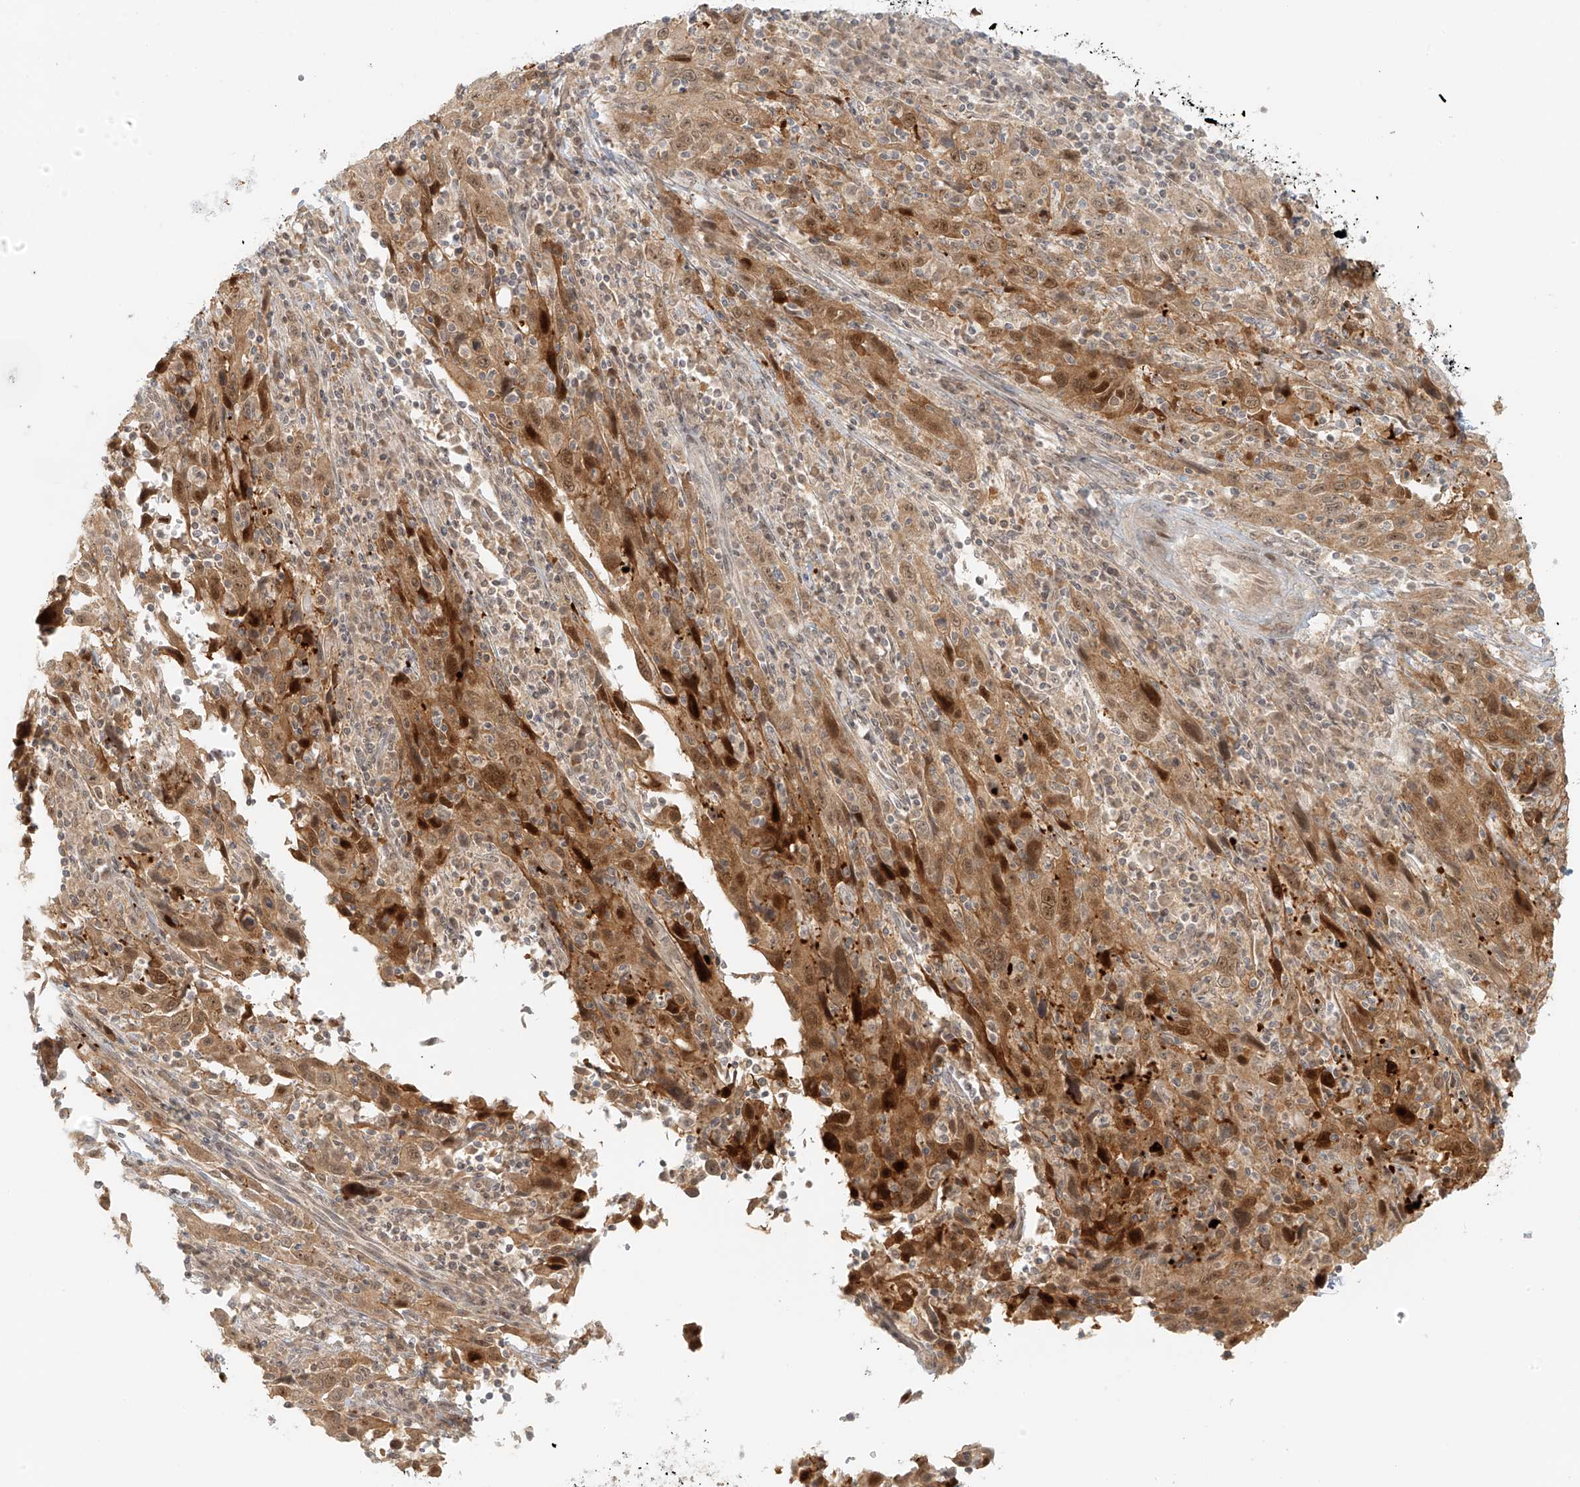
{"staining": {"intensity": "moderate", "quantity": "25%-75%", "location": "cytoplasmic/membranous,nuclear"}, "tissue": "cervical cancer", "cell_type": "Tumor cells", "image_type": "cancer", "snomed": [{"axis": "morphology", "description": "Squamous cell carcinoma, NOS"}, {"axis": "topography", "description": "Cervix"}], "caption": "An immunohistochemistry photomicrograph of neoplastic tissue is shown. Protein staining in brown labels moderate cytoplasmic/membranous and nuclear positivity in squamous cell carcinoma (cervical) within tumor cells.", "gene": "MIPEP", "patient": {"sex": "female", "age": 46}}